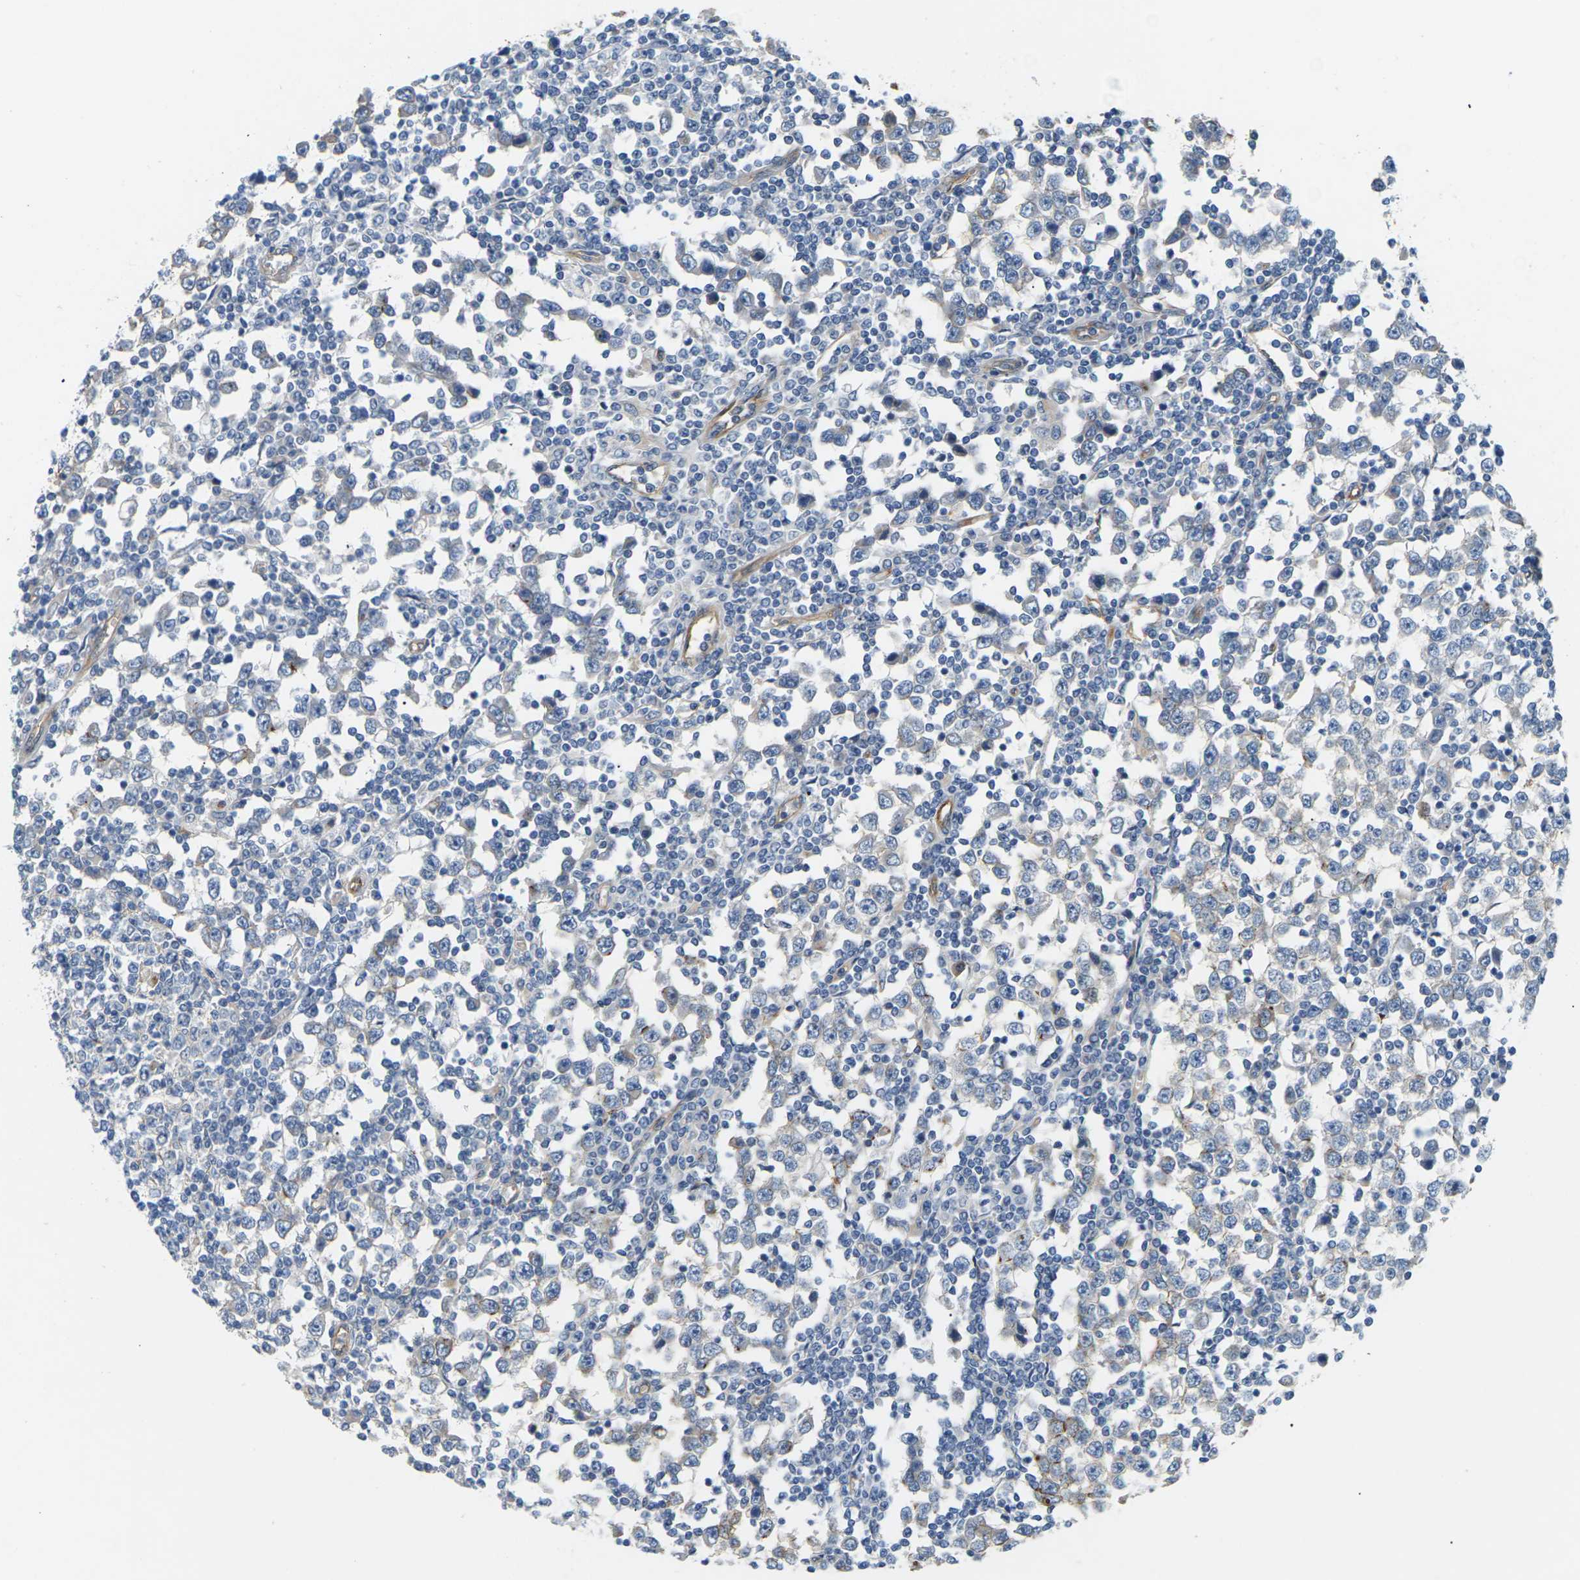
{"staining": {"intensity": "negative", "quantity": "none", "location": "none"}, "tissue": "testis cancer", "cell_type": "Tumor cells", "image_type": "cancer", "snomed": [{"axis": "morphology", "description": "Seminoma, NOS"}, {"axis": "topography", "description": "Testis"}], "caption": "The immunohistochemistry (IHC) histopathology image has no significant staining in tumor cells of seminoma (testis) tissue.", "gene": "ITGA5", "patient": {"sex": "male", "age": 65}}